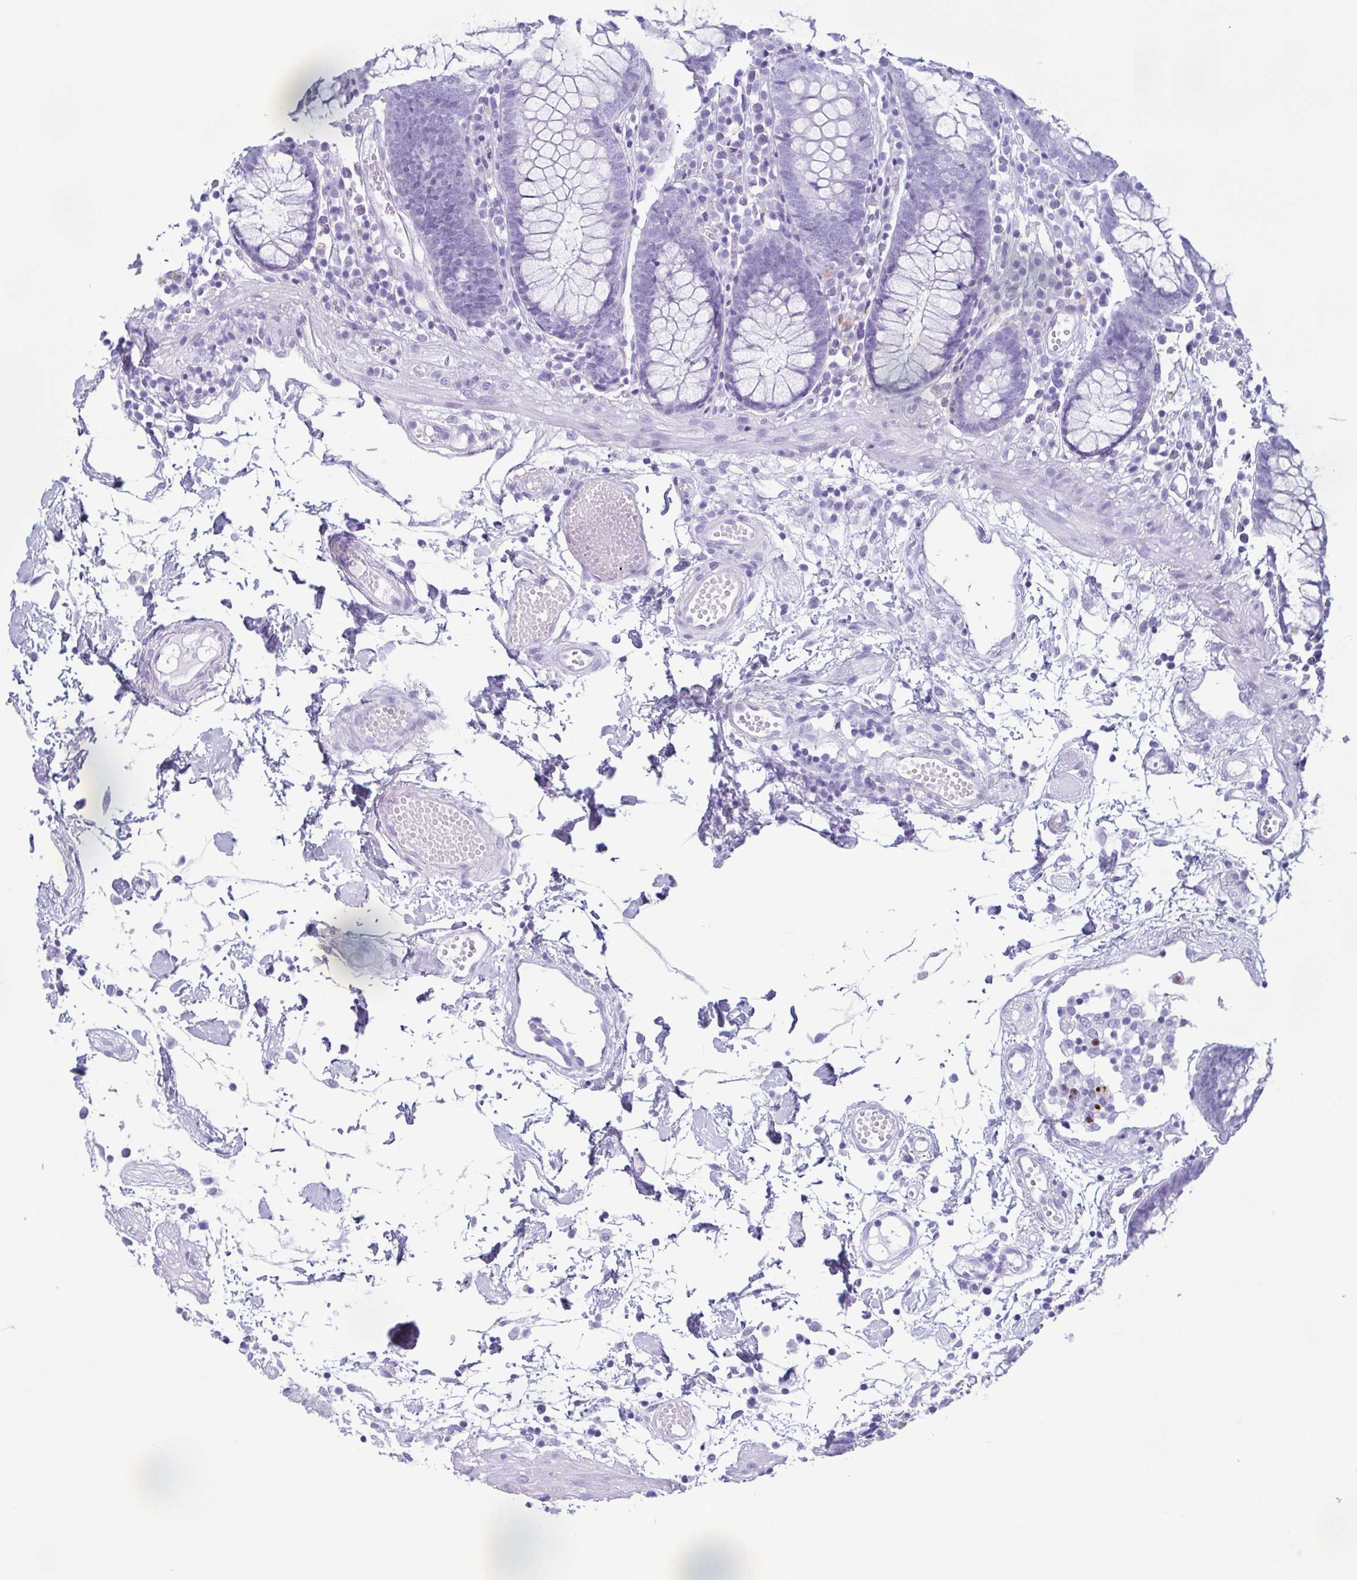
{"staining": {"intensity": "negative", "quantity": "none", "location": "none"}, "tissue": "colon", "cell_type": "Endothelial cells", "image_type": "normal", "snomed": [{"axis": "morphology", "description": "Normal tissue, NOS"}, {"axis": "morphology", "description": "Adenocarcinoma, NOS"}, {"axis": "topography", "description": "Colon"}], "caption": "This is a image of immunohistochemistry staining of benign colon, which shows no staining in endothelial cells.", "gene": "LTF", "patient": {"sex": "male", "age": 83}}